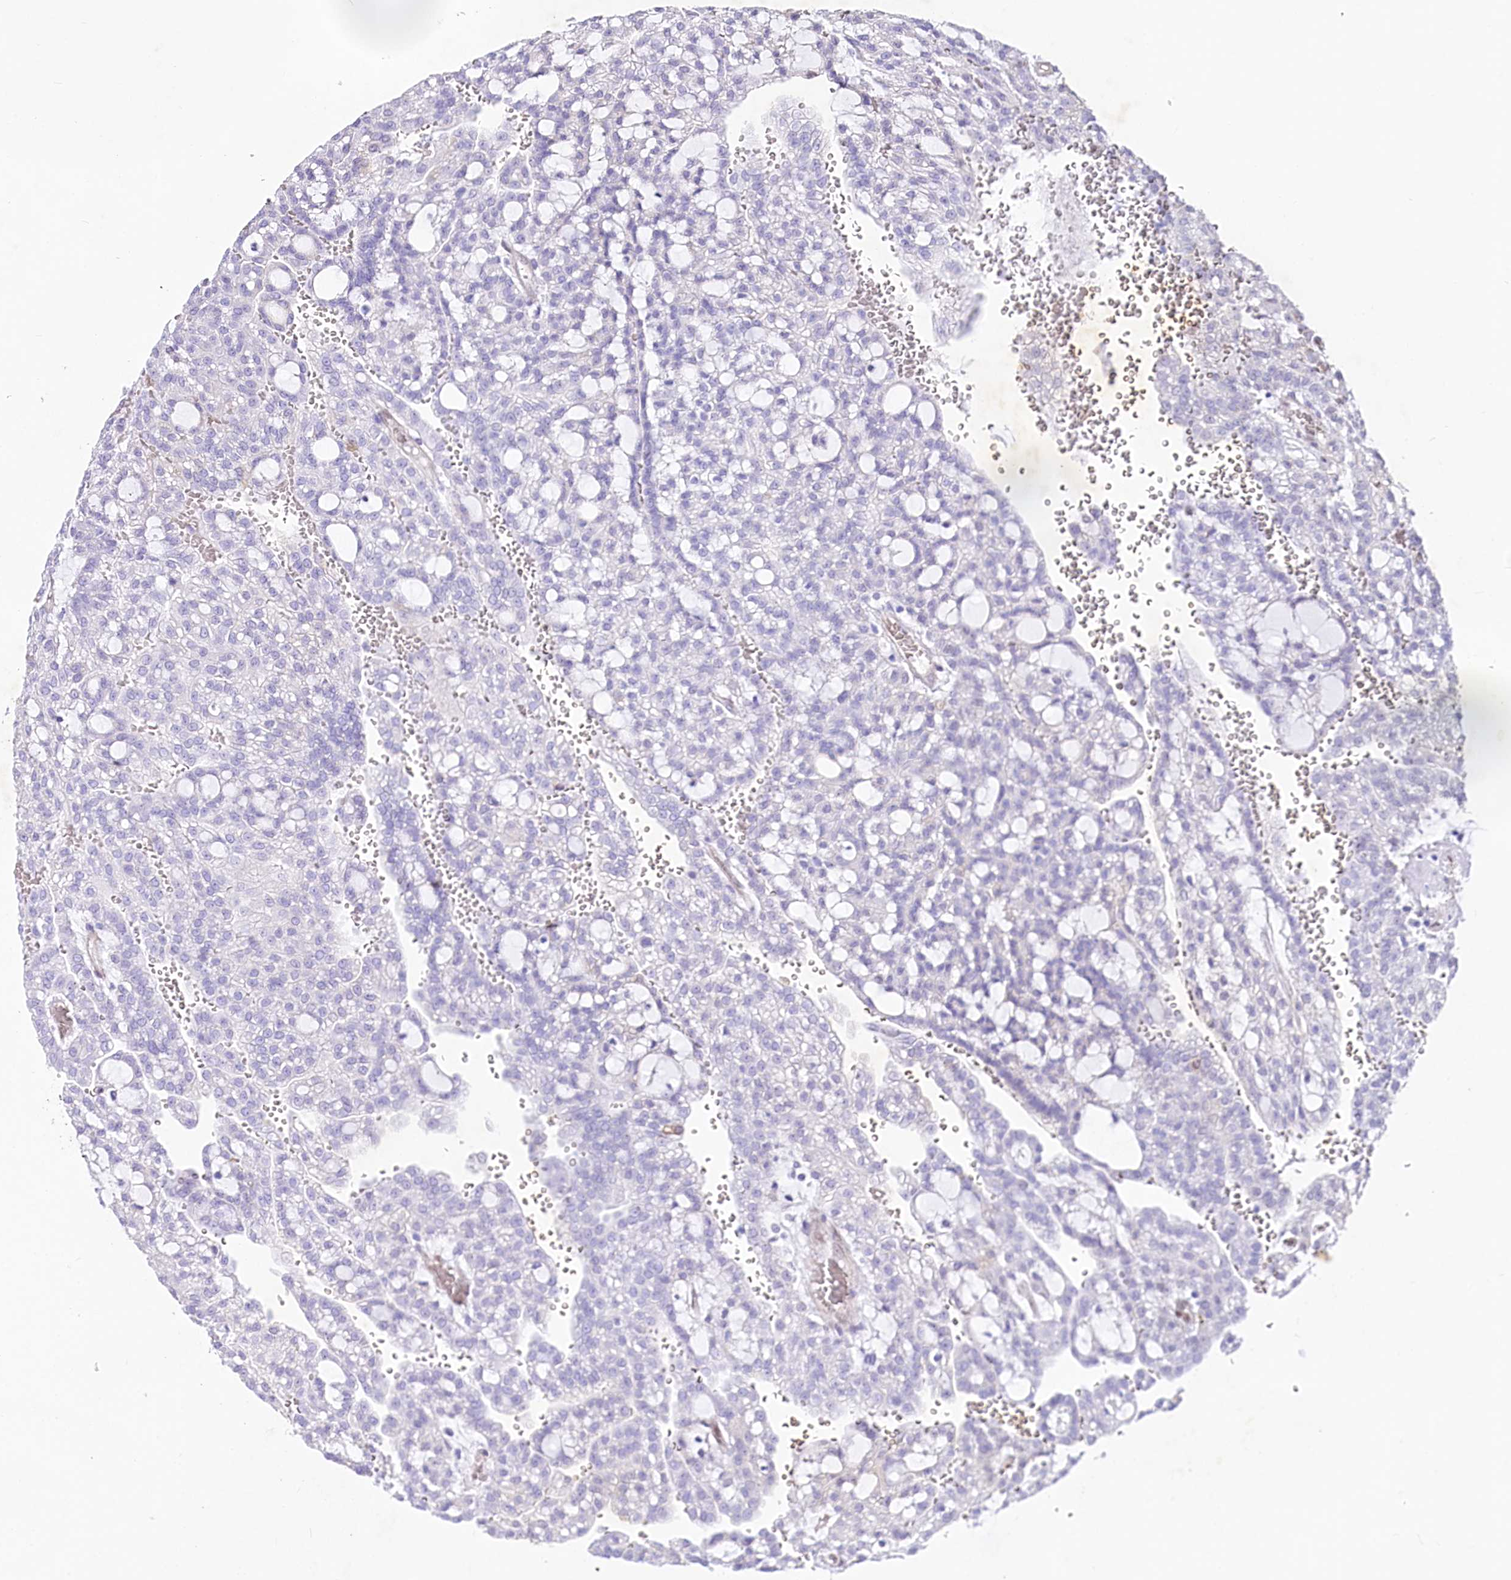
{"staining": {"intensity": "negative", "quantity": "none", "location": "none"}, "tissue": "renal cancer", "cell_type": "Tumor cells", "image_type": "cancer", "snomed": [{"axis": "morphology", "description": "Adenocarcinoma, NOS"}, {"axis": "topography", "description": "Kidney"}], "caption": "Human renal adenocarcinoma stained for a protein using immunohistochemistry exhibits no staining in tumor cells.", "gene": "PTMS", "patient": {"sex": "male", "age": 63}}